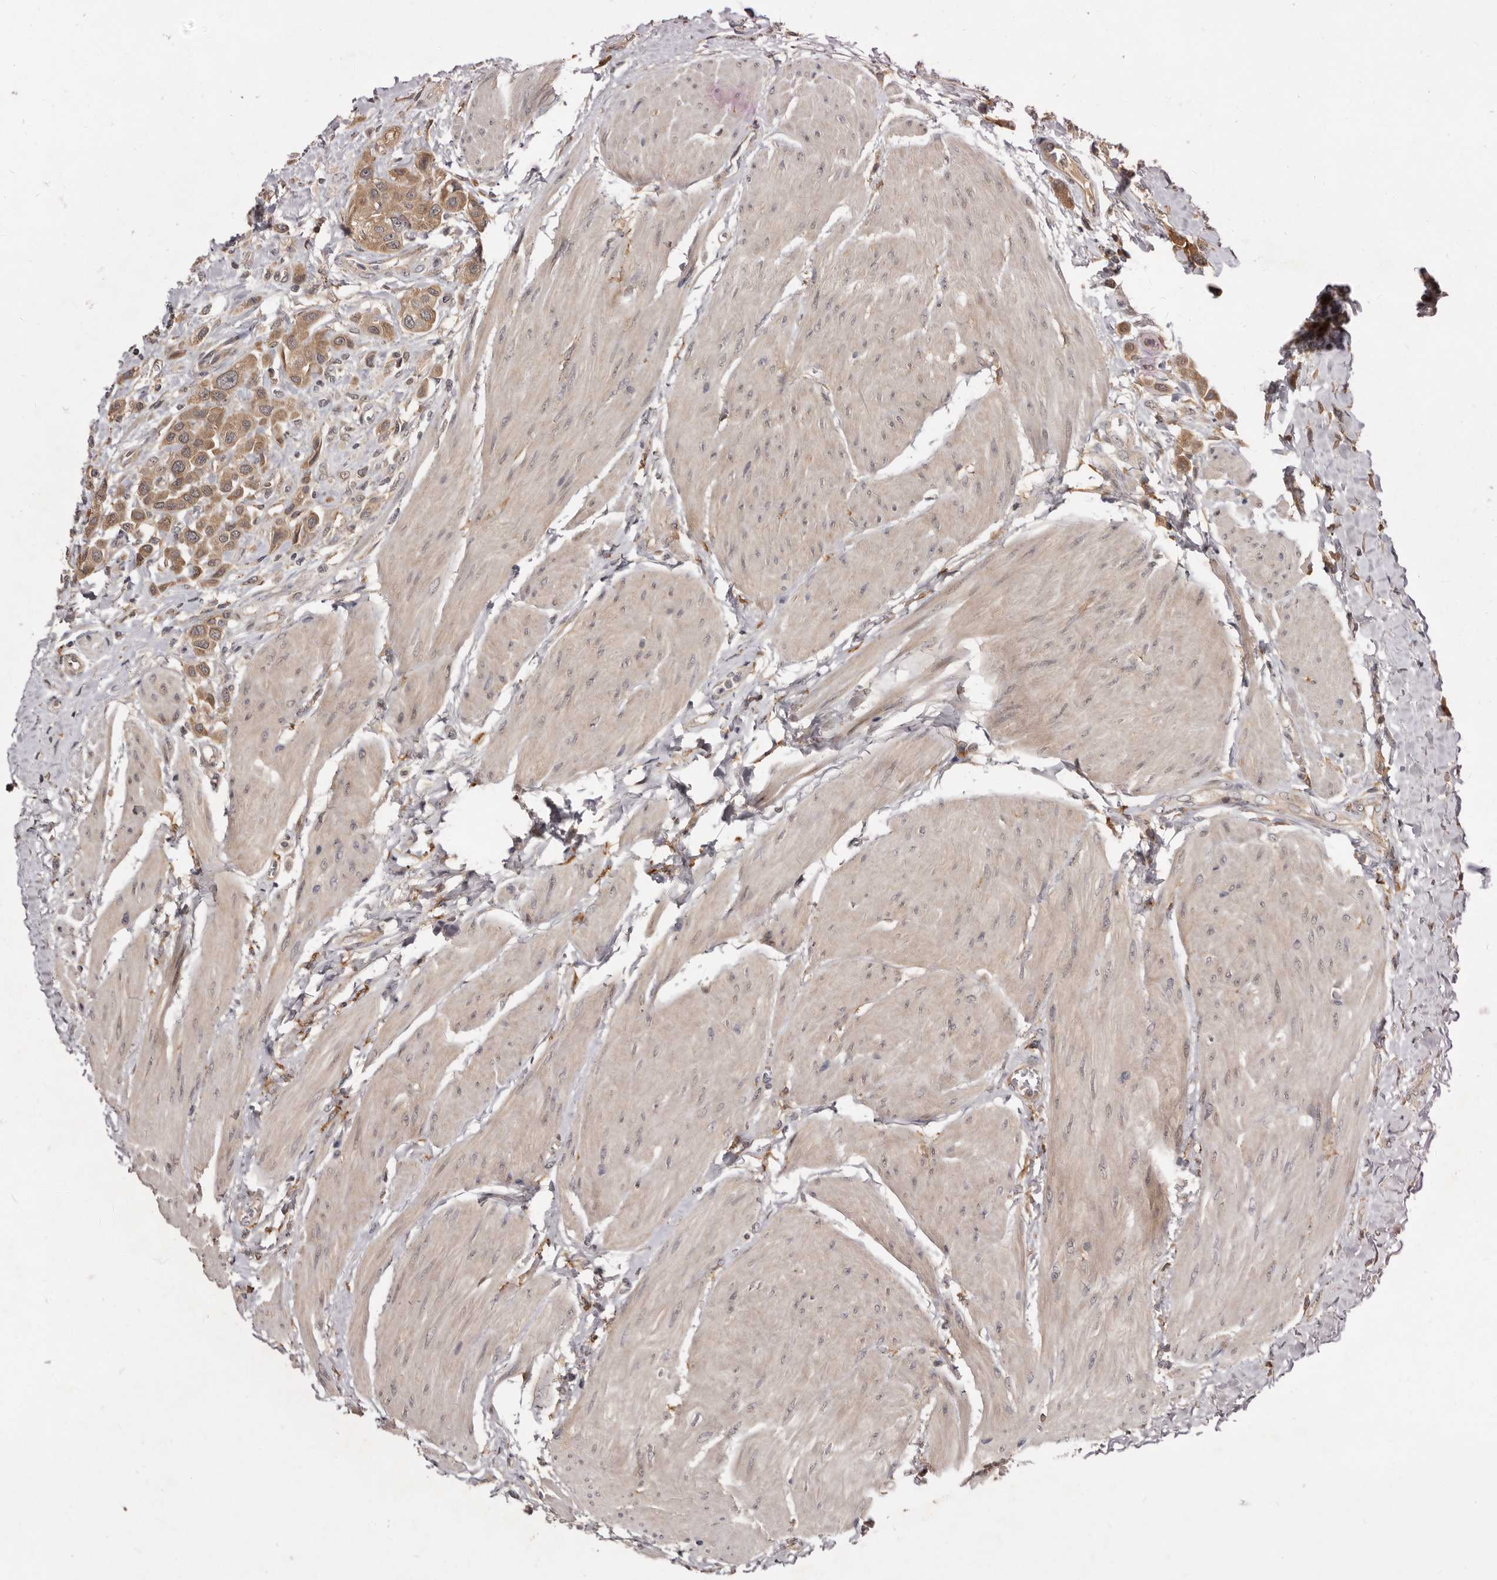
{"staining": {"intensity": "moderate", "quantity": ">75%", "location": "cytoplasmic/membranous"}, "tissue": "urothelial cancer", "cell_type": "Tumor cells", "image_type": "cancer", "snomed": [{"axis": "morphology", "description": "Urothelial carcinoma, High grade"}, {"axis": "topography", "description": "Urinary bladder"}], "caption": "Tumor cells exhibit medium levels of moderate cytoplasmic/membranous expression in about >75% of cells in human urothelial cancer.", "gene": "INAVA", "patient": {"sex": "male", "age": 50}}